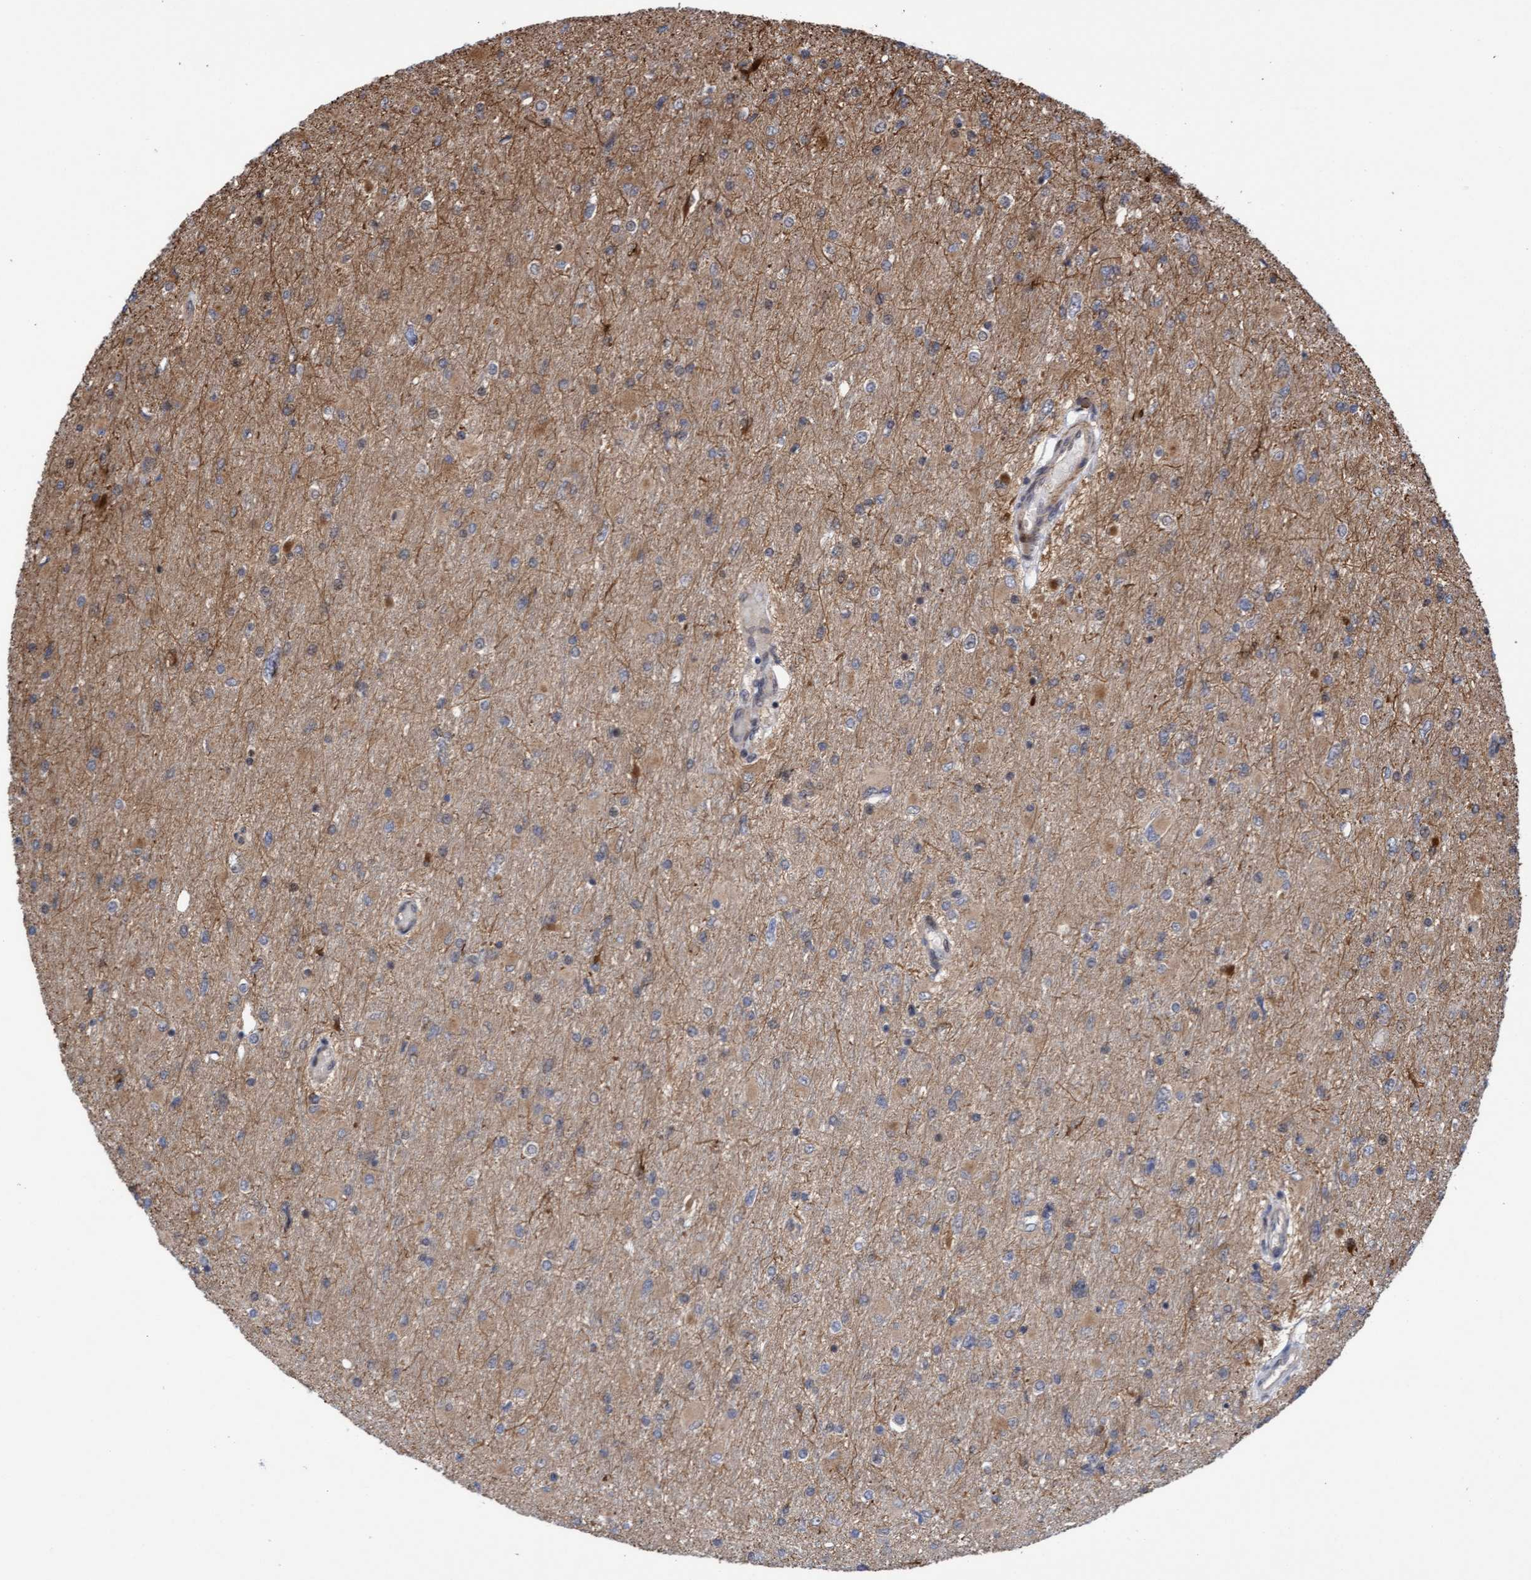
{"staining": {"intensity": "moderate", "quantity": "25%-75%", "location": "nuclear"}, "tissue": "glioma", "cell_type": "Tumor cells", "image_type": "cancer", "snomed": [{"axis": "morphology", "description": "Glioma, malignant, High grade"}, {"axis": "topography", "description": "Cerebral cortex"}], "caption": "The histopathology image demonstrates immunohistochemical staining of glioma. There is moderate nuclear staining is appreciated in approximately 25%-75% of tumor cells. (IHC, brightfield microscopy, high magnification).", "gene": "ITFG1", "patient": {"sex": "female", "age": 36}}